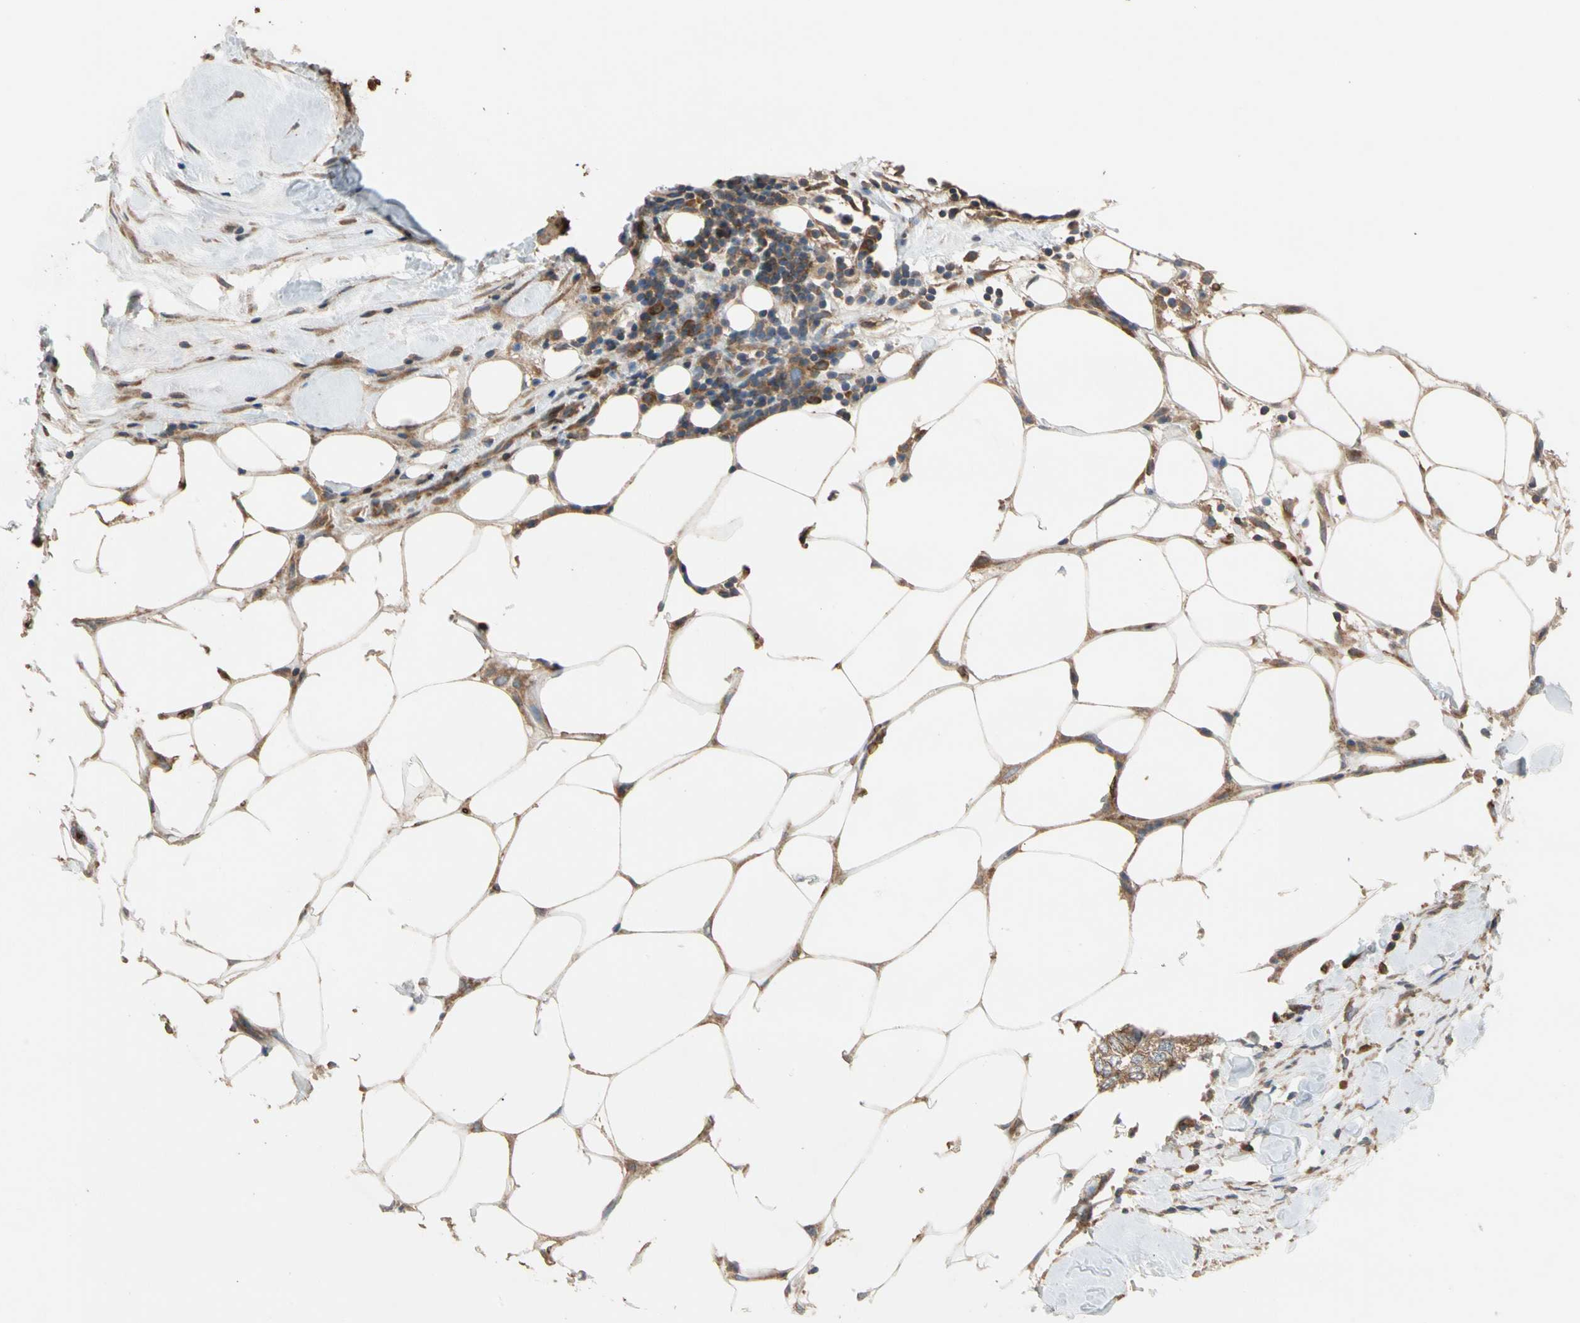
{"staining": {"intensity": "moderate", "quantity": ">75%", "location": "cytoplasmic/membranous"}, "tissue": "breast cancer", "cell_type": "Tumor cells", "image_type": "cancer", "snomed": [{"axis": "morphology", "description": "Duct carcinoma"}, {"axis": "topography", "description": "Breast"}], "caption": "Immunohistochemistry of human infiltrating ductal carcinoma (breast) exhibits medium levels of moderate cytoplasmic/membranous staining in about >75% of tumor cells.", "gene": "RIOK2", "patient": {"sex": "female", "age": 37}}